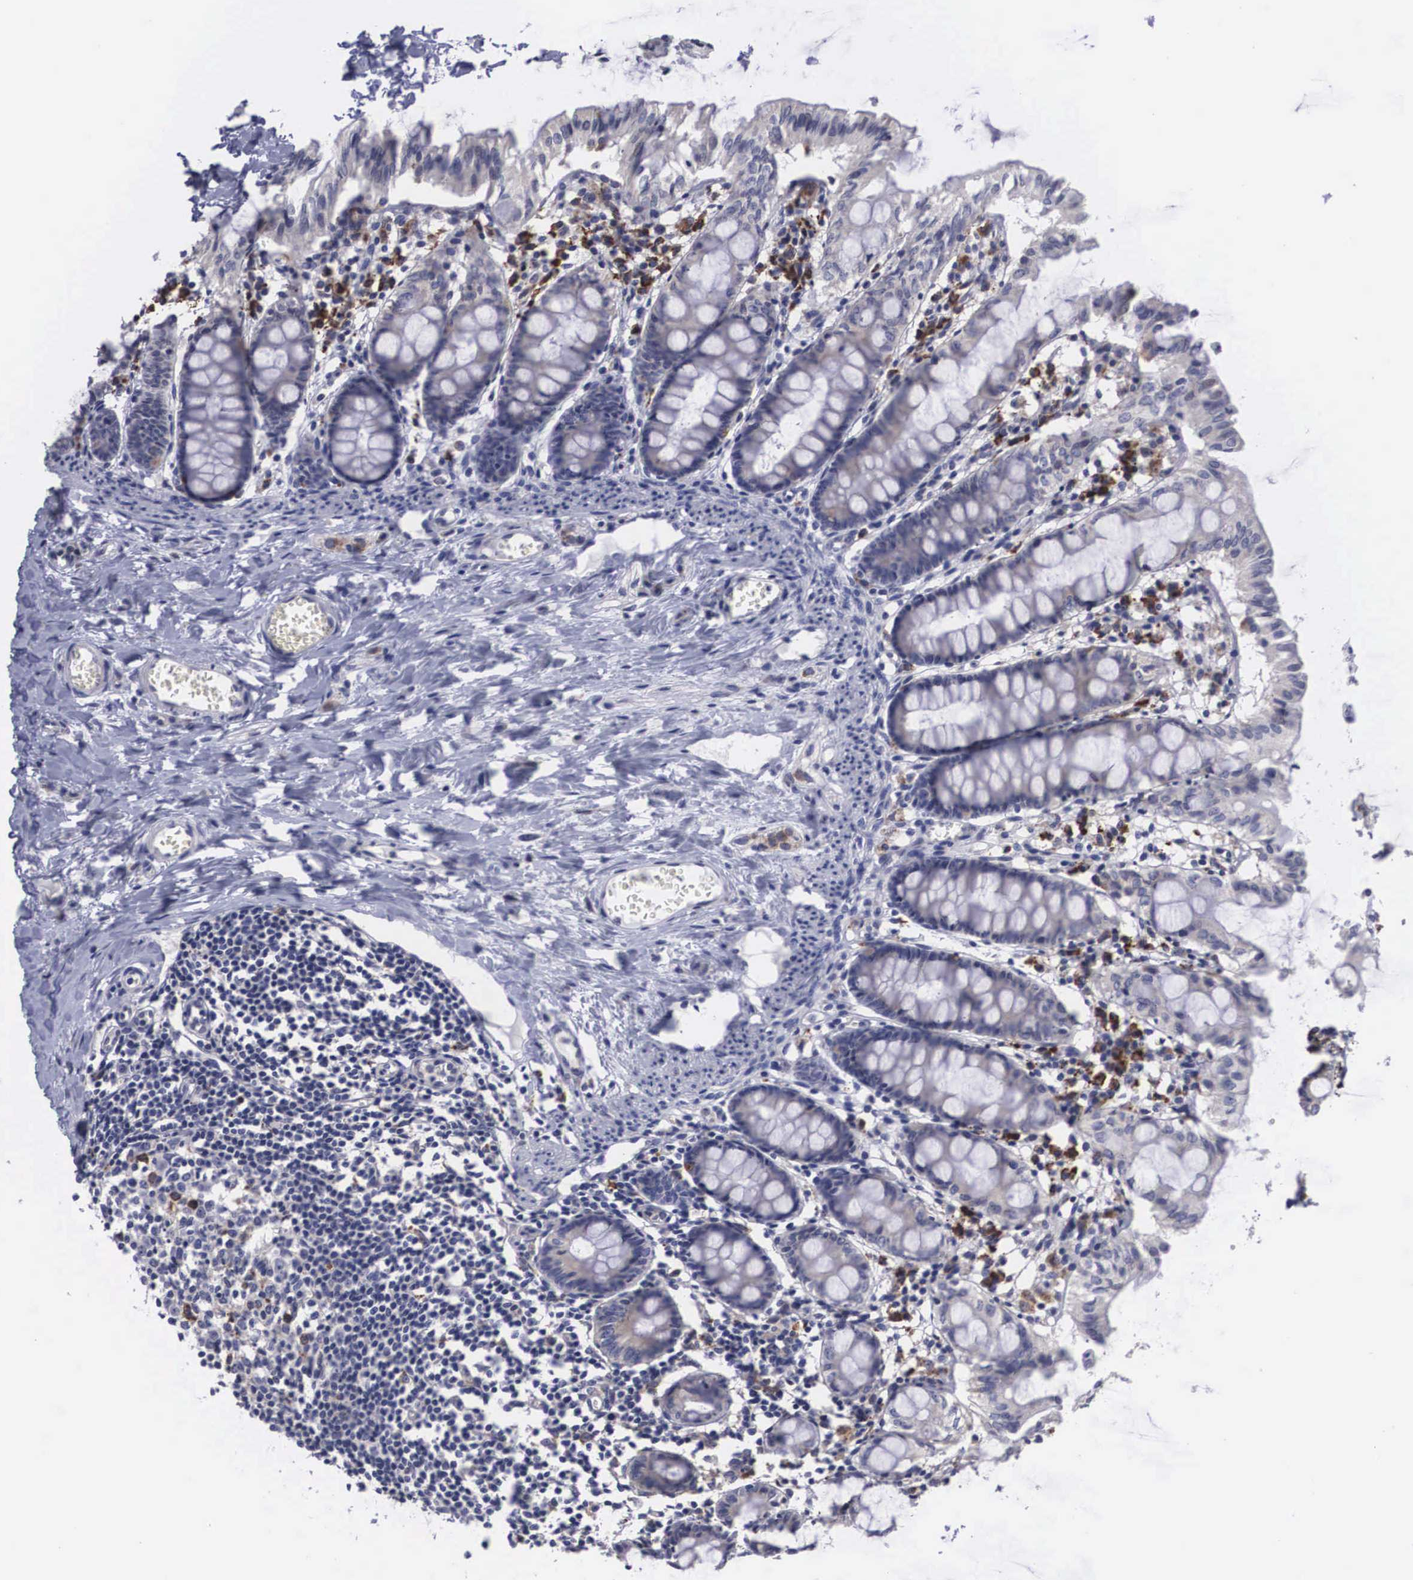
{"staining": {"intensity": "negative", "quantity": "none", "location": "none"}, "tissue": "colon", "cell_type": "Endothelial cells", "image_type": "normal", "snomed": [{"axis": "morphology", "description": "Normal tissue, NOS"}, {"axis": "topography", "description": "Colon"}], "caption": "A micrograph of colon stained for a protein reveals no brown staining in endothelial cells. (Stains: DAB IHC with hematoxylin counter stain, Microscopy: brightfield microscopy at high magnification).", "gene": "CRELD2", "patient": {"sex": "male", "age": 1}}